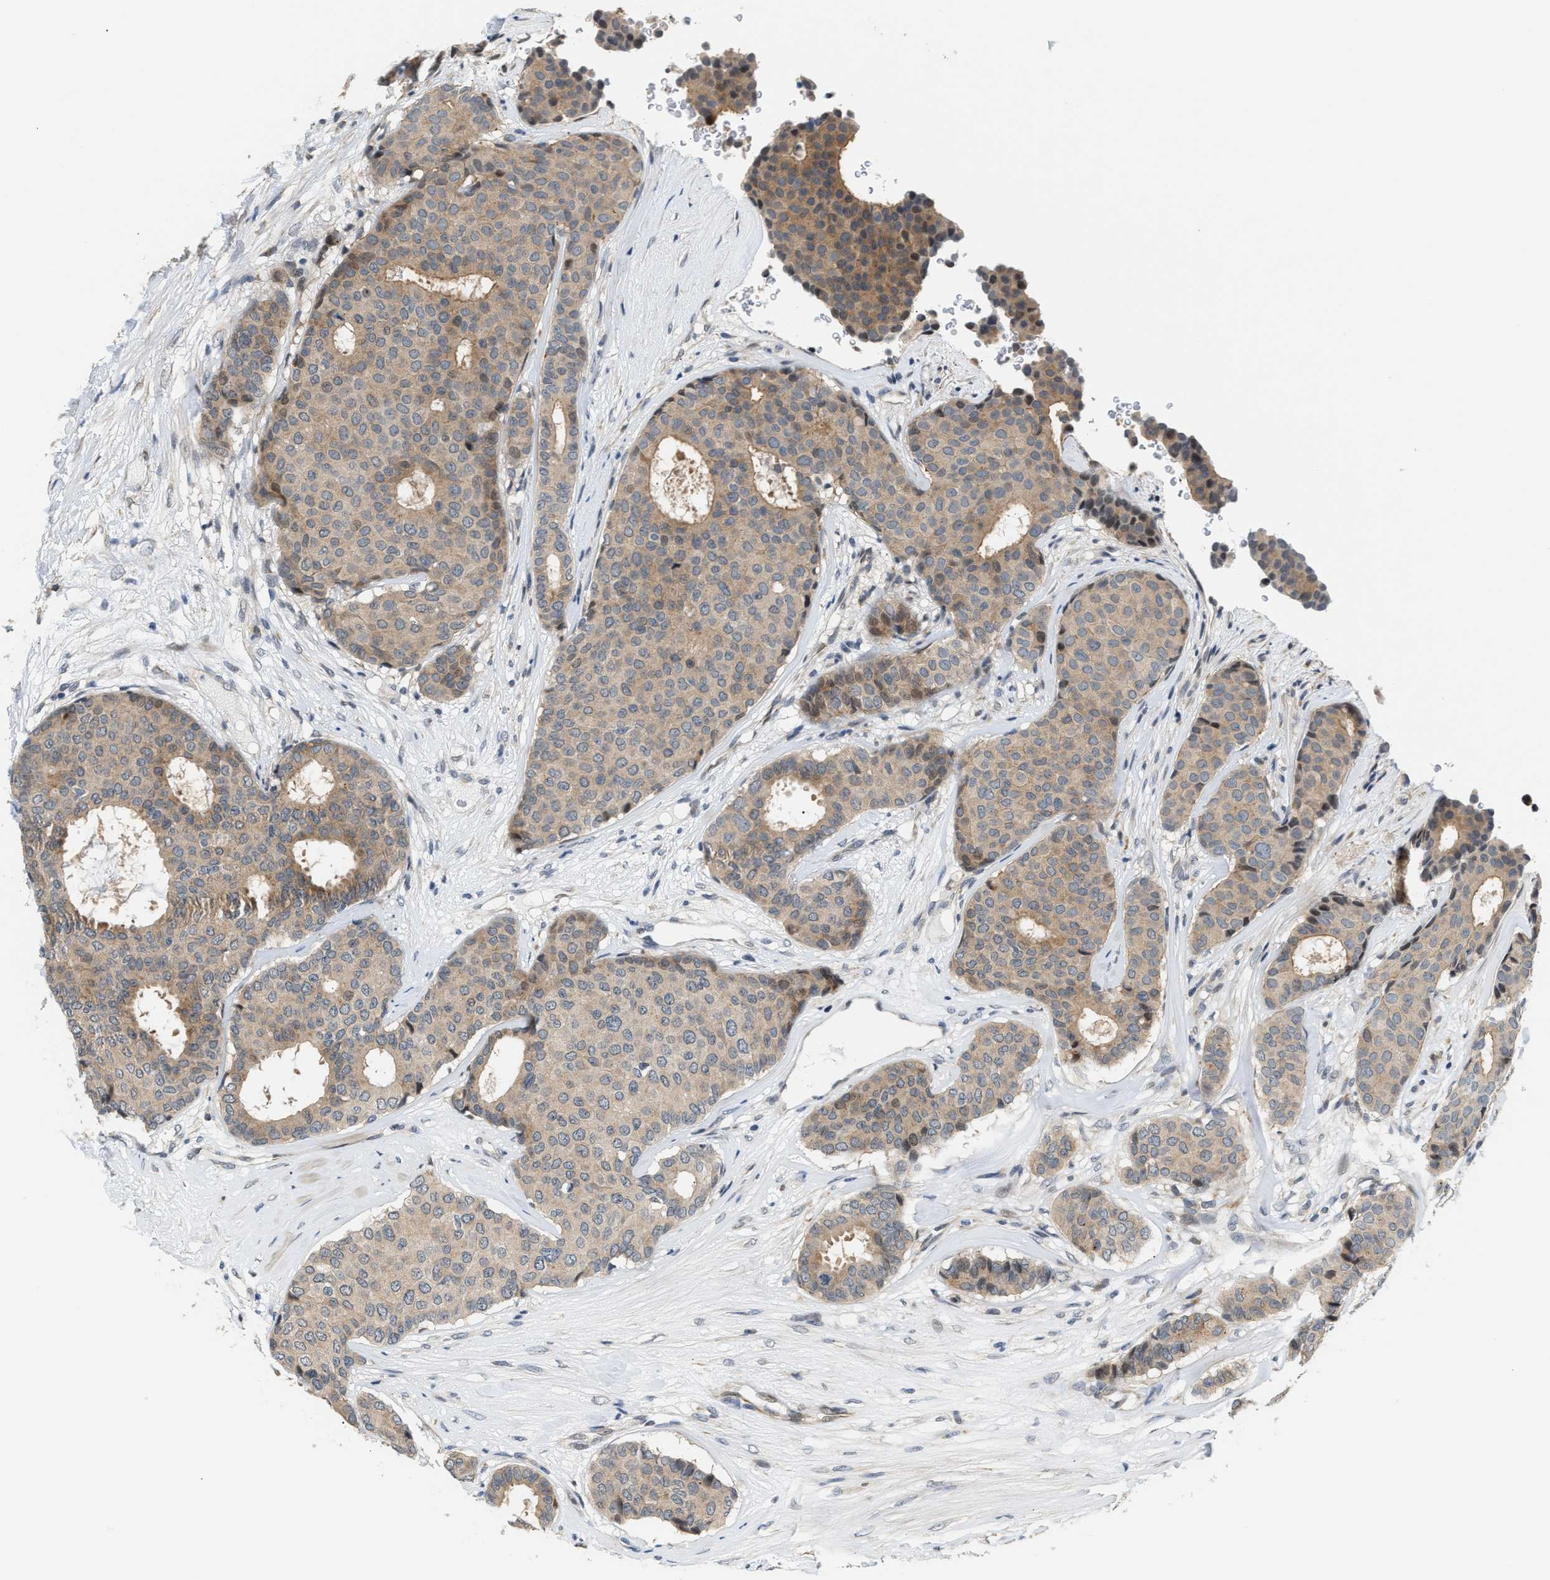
{"staining": {"intensity": "moderate", "quantity": ">75%", "location": "cytoplasmic/membranous"}, "tissue": "breast cancer", "cell_type": "Tumor cells", "image_type": "cancer", "snomed": [{"axis": "morphology", "description": "Duct carcinoma"}, {"axis": "topography", "description": "Breast"}], "caption": "Brown immunohistochemical staining in breast cancer demonstrates moderate cytoplasmic/membranous expression in approximately >75% of tumor cells. (Brightfield microscopy of DAB IHC at high magnification).", "gene": "PPM1H", "patient": {"sex": "female", "age": 75}}